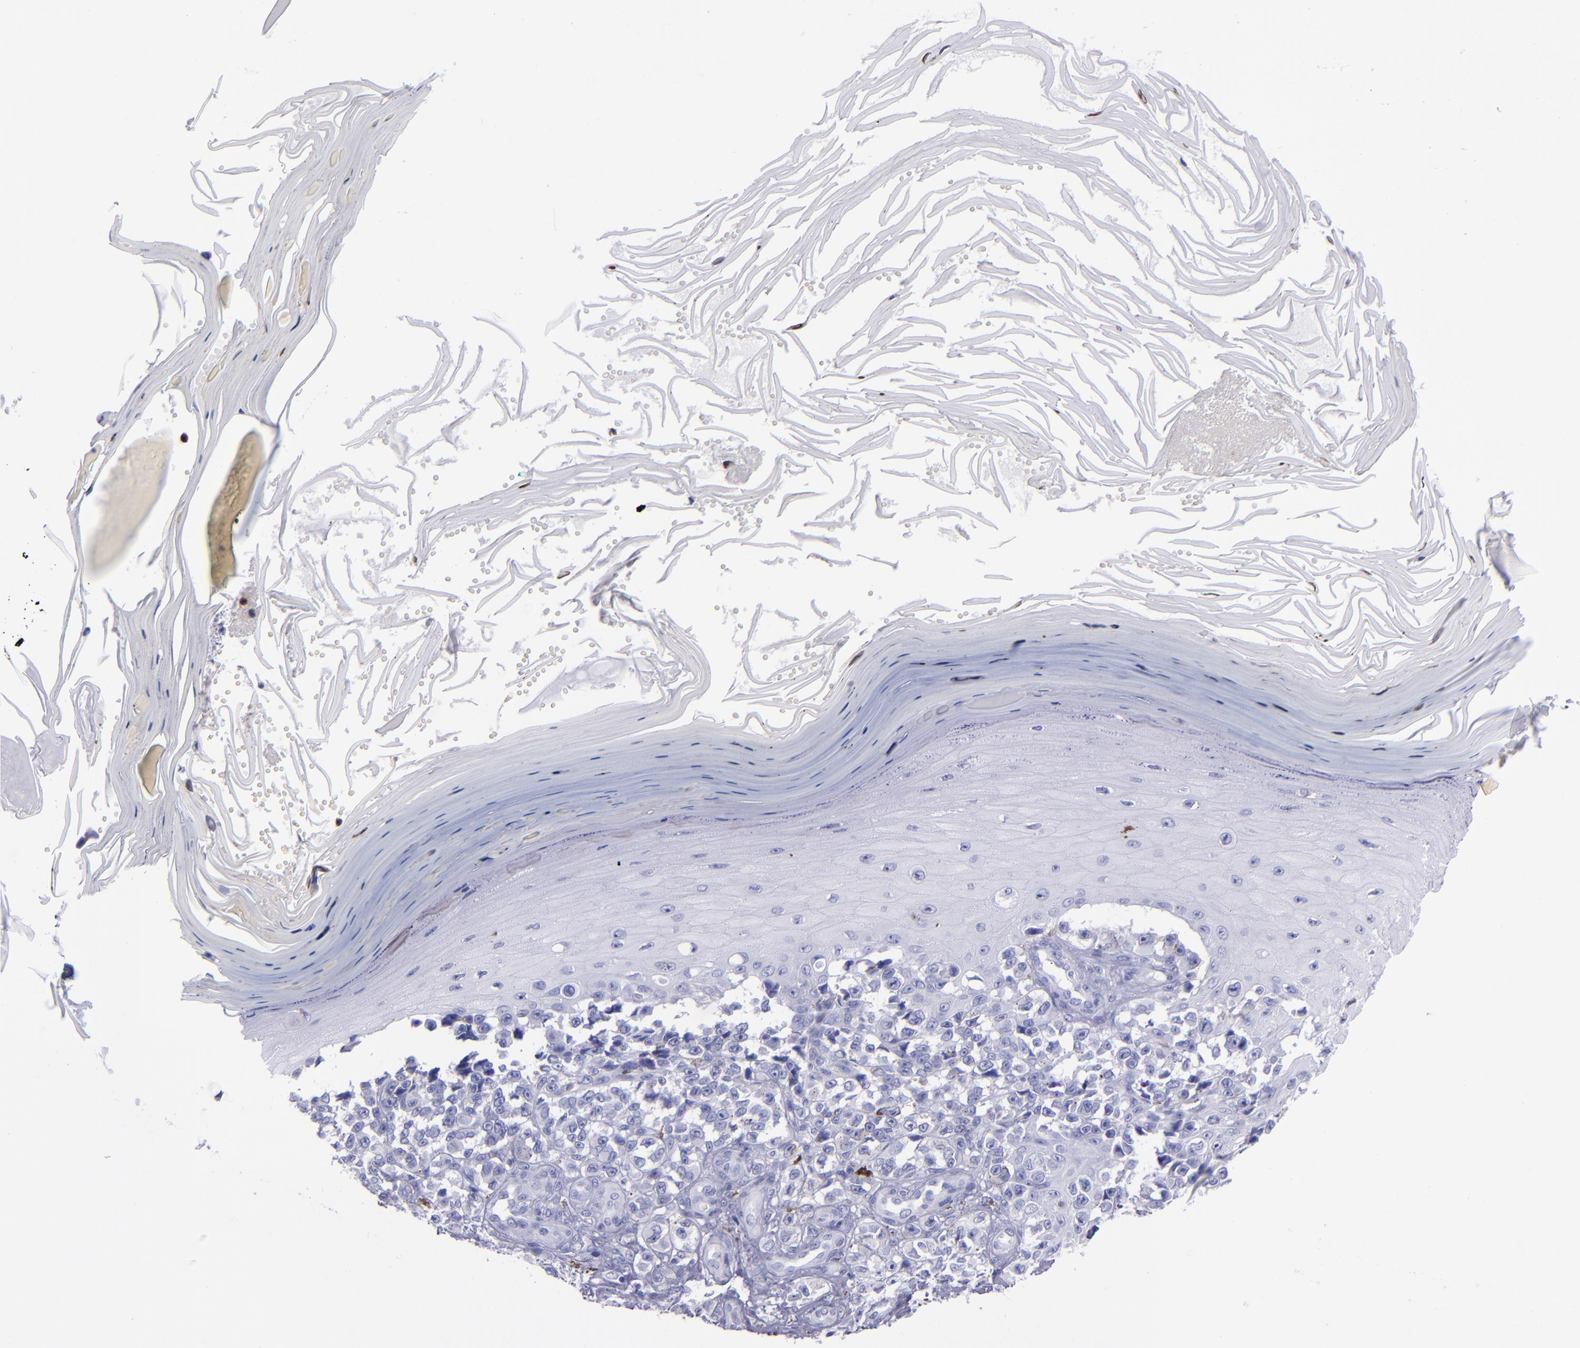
{"staining": {"intensity": "negative", "quantity": "none", "location": "none"}, "tissue": "melanoma", "cell_type": "Tumor cells", "image_type": "cancer", "snomed": [{"axis": "morphology", "description": "Malignant melanoma, NOS"}, {"axis": "topography", "description": "Skin"}], "caption": "There is no significant expression in tumor cells of malignant melanoma.", "gene": "CR1", "patient": {"sex": "female", "age": 82}}